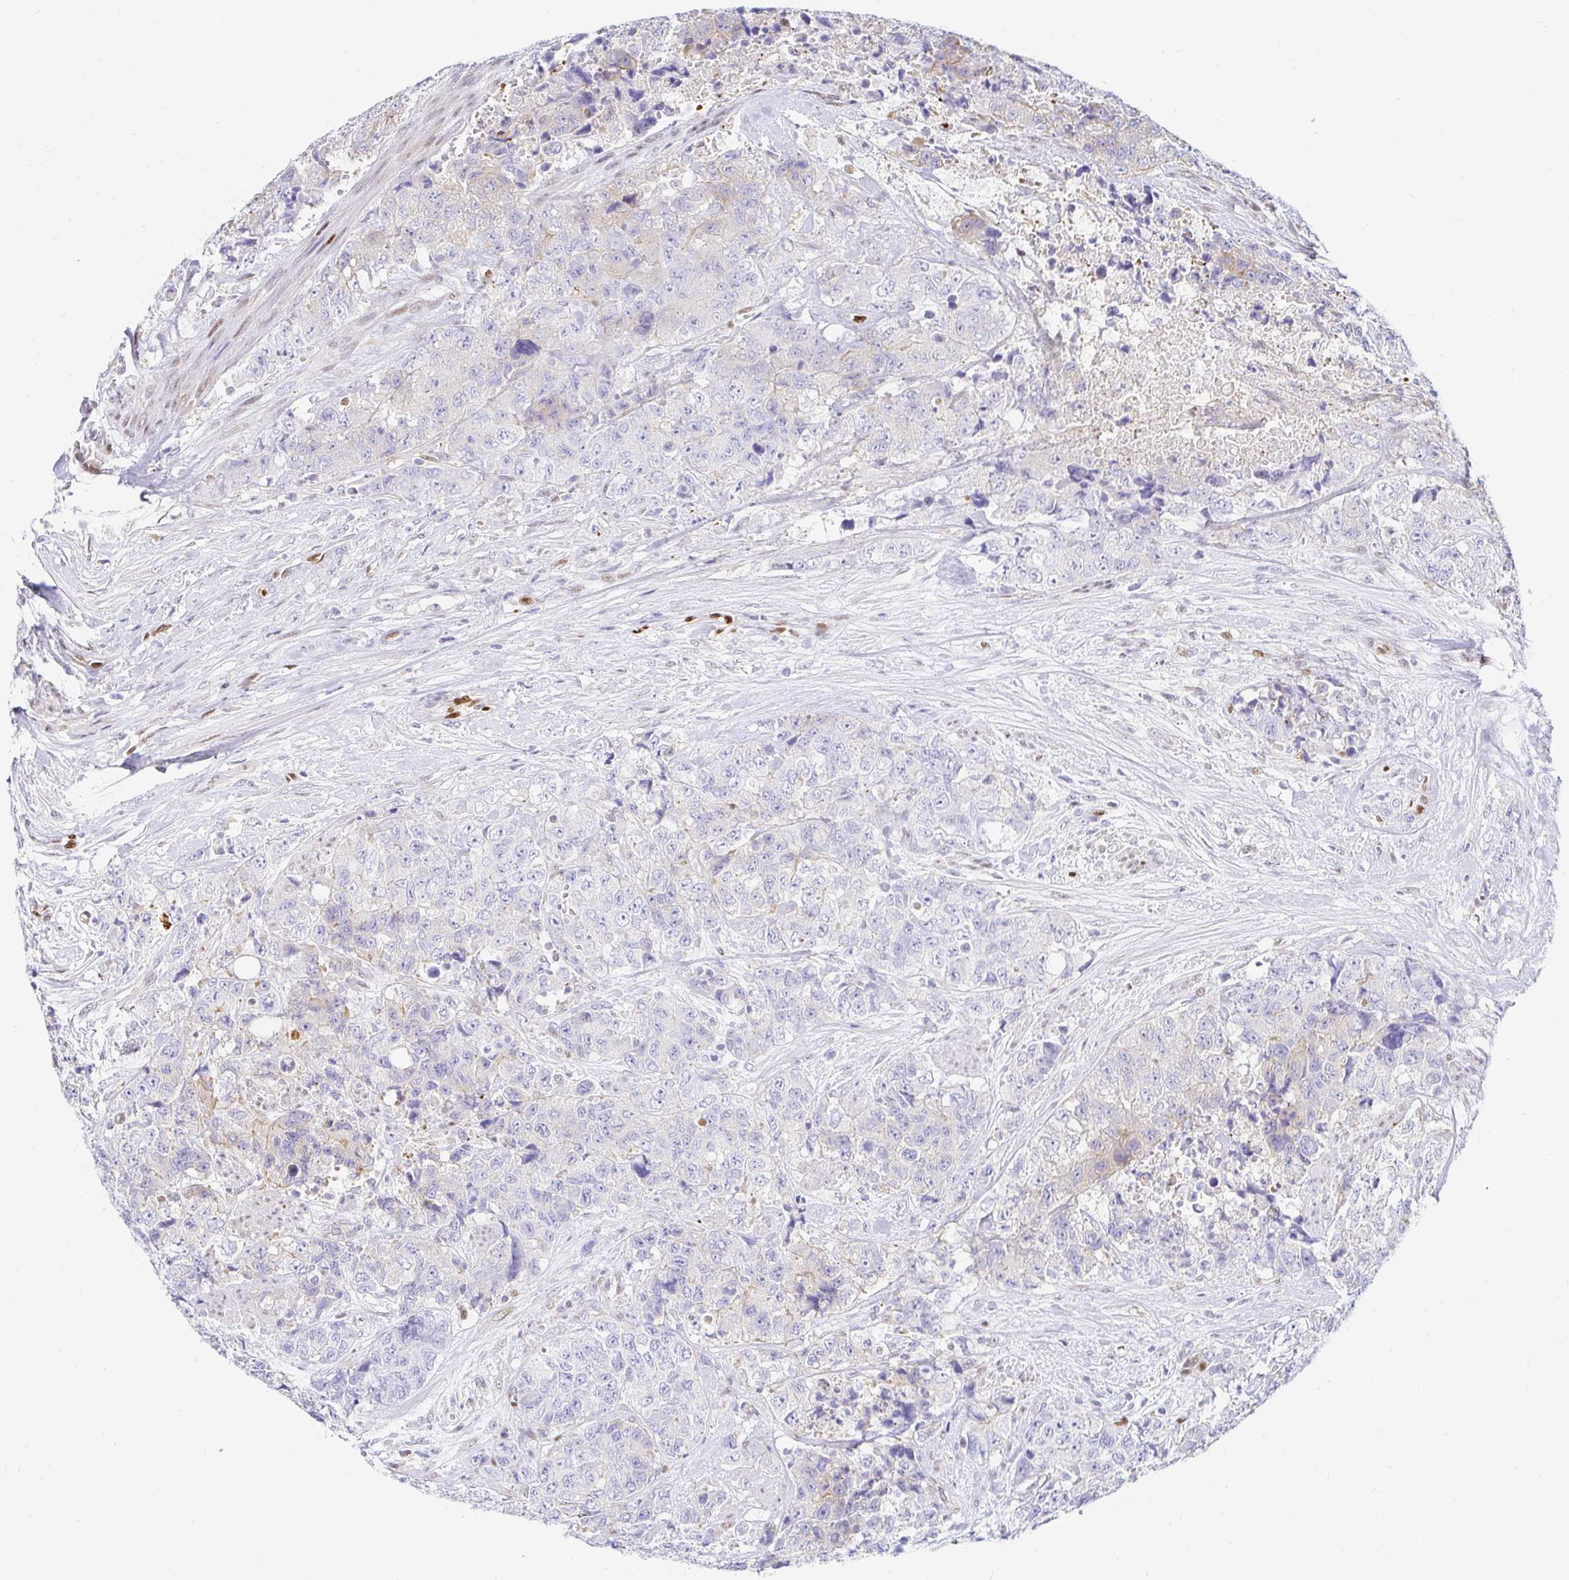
{"staining": {"intensity": "negative", "quantity": "none", "location": "none"}, "tissue": "urothelial cancer", "cell_type": "Tumor cells", "image_type": "cancer", "snomed": [{"axis": "morphology", "description": "Urothelial carcinoma, High grade"}, {"axis": "topography", "description": "Urinary bladder"}], "caption": "Immunohistochemical staining of urothelial cancer demonstrates no significant expression in tumor cells.", "gene": "HINFP", "patient": {"sex": "female", "age": 78}}